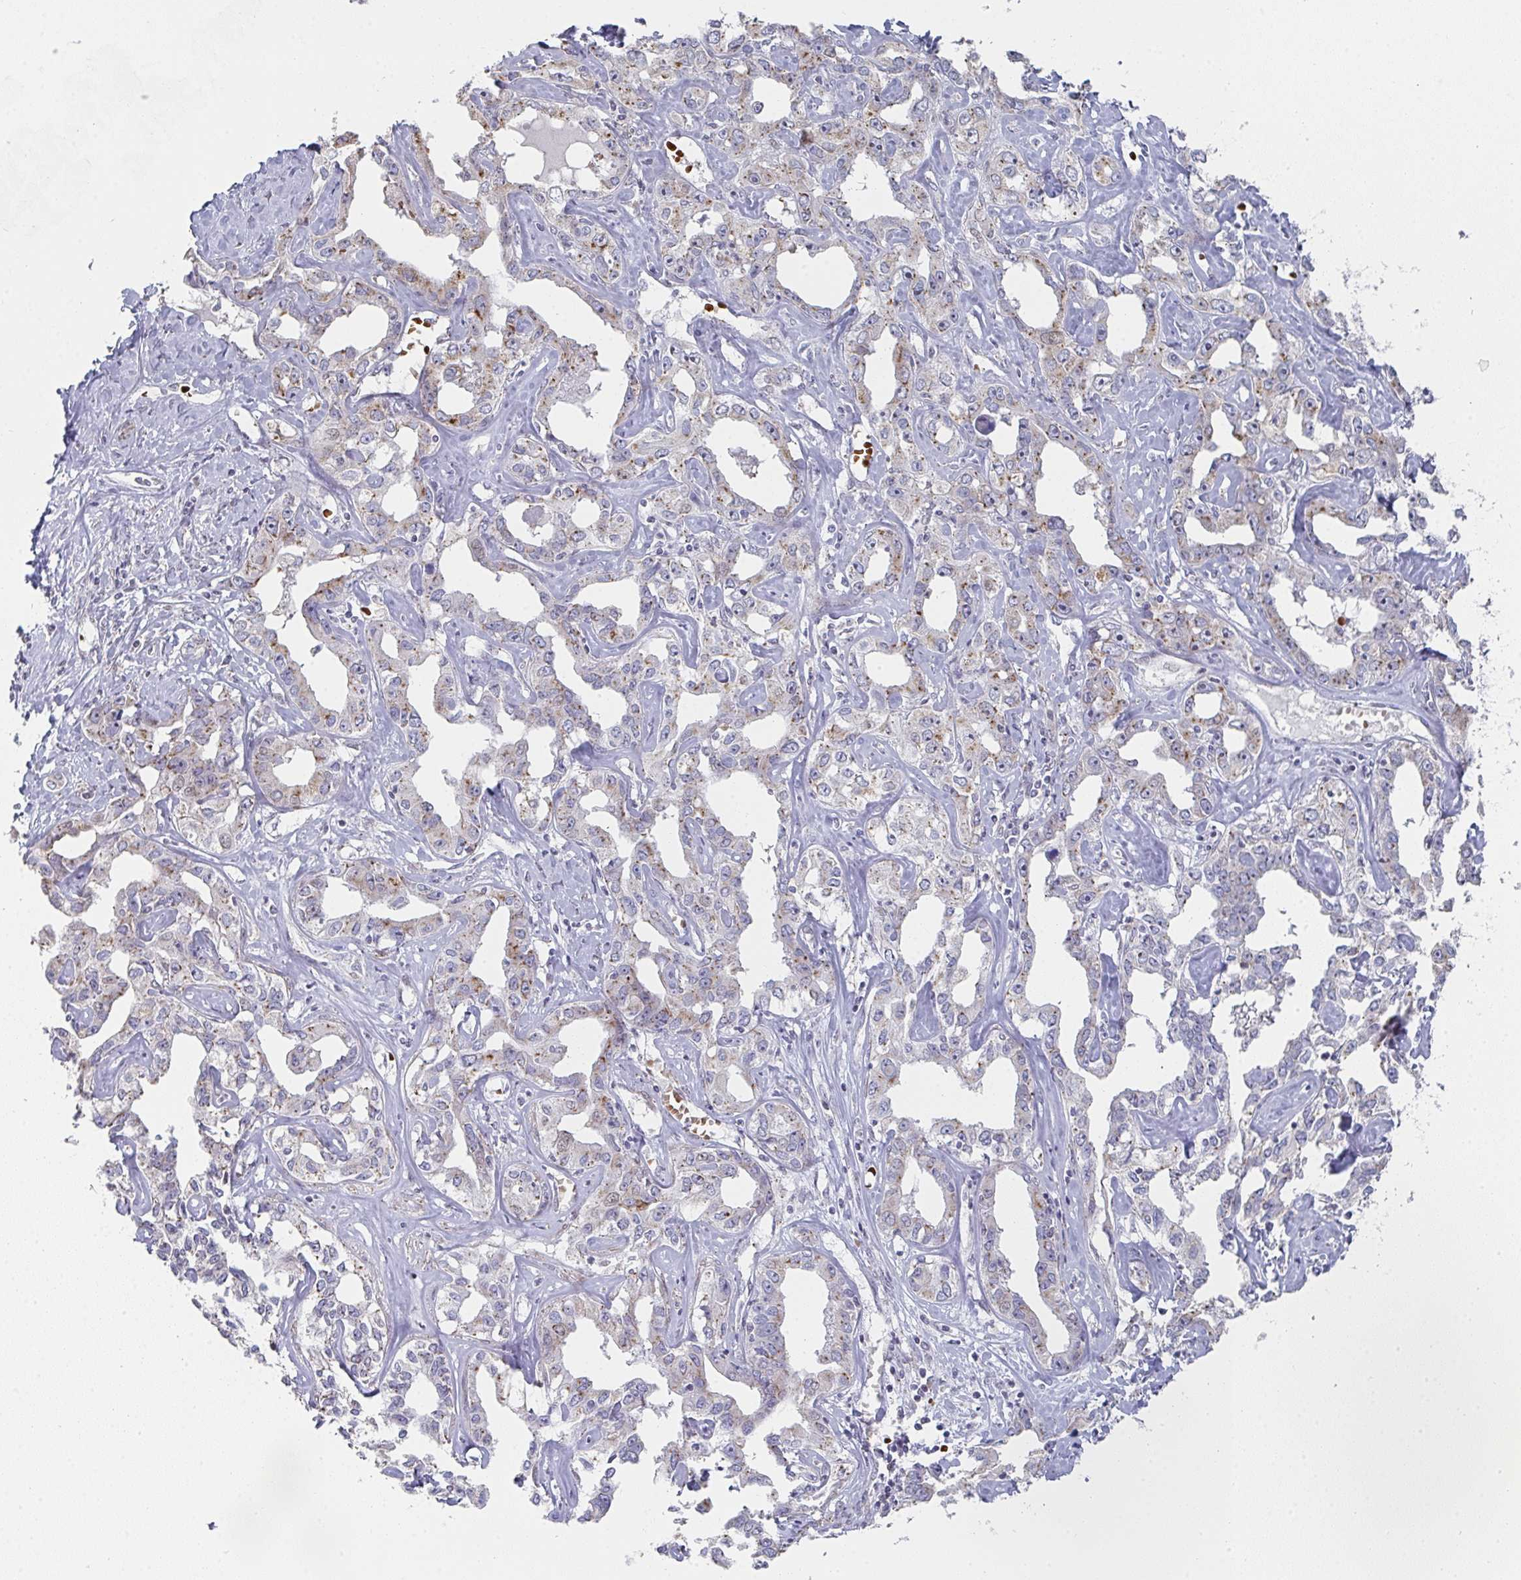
{"staining": {"intensity": "moderate", "quantity": "25%-75%", "location": "cytoplasmic/membranous"}, "tissue": "liver cancer", "cell_type": "Tumor cells", "image_type": "cancer", "snomed": [{"axis": "morphology", "description": "Cholangiocarcinoma"}, {"axis": "topography", "description": "Liver"}], "caption": "Immunohistochemistry histopathology image of human liver cholangiocarcinoma stained for a protein (brown), which reveals medium levels of moderate cytoplasmic/membranous staining in approximately 25%-75% of tumor cells.", "gene": "ZNF526", "patient": {"sex": "male", "age": 59}}